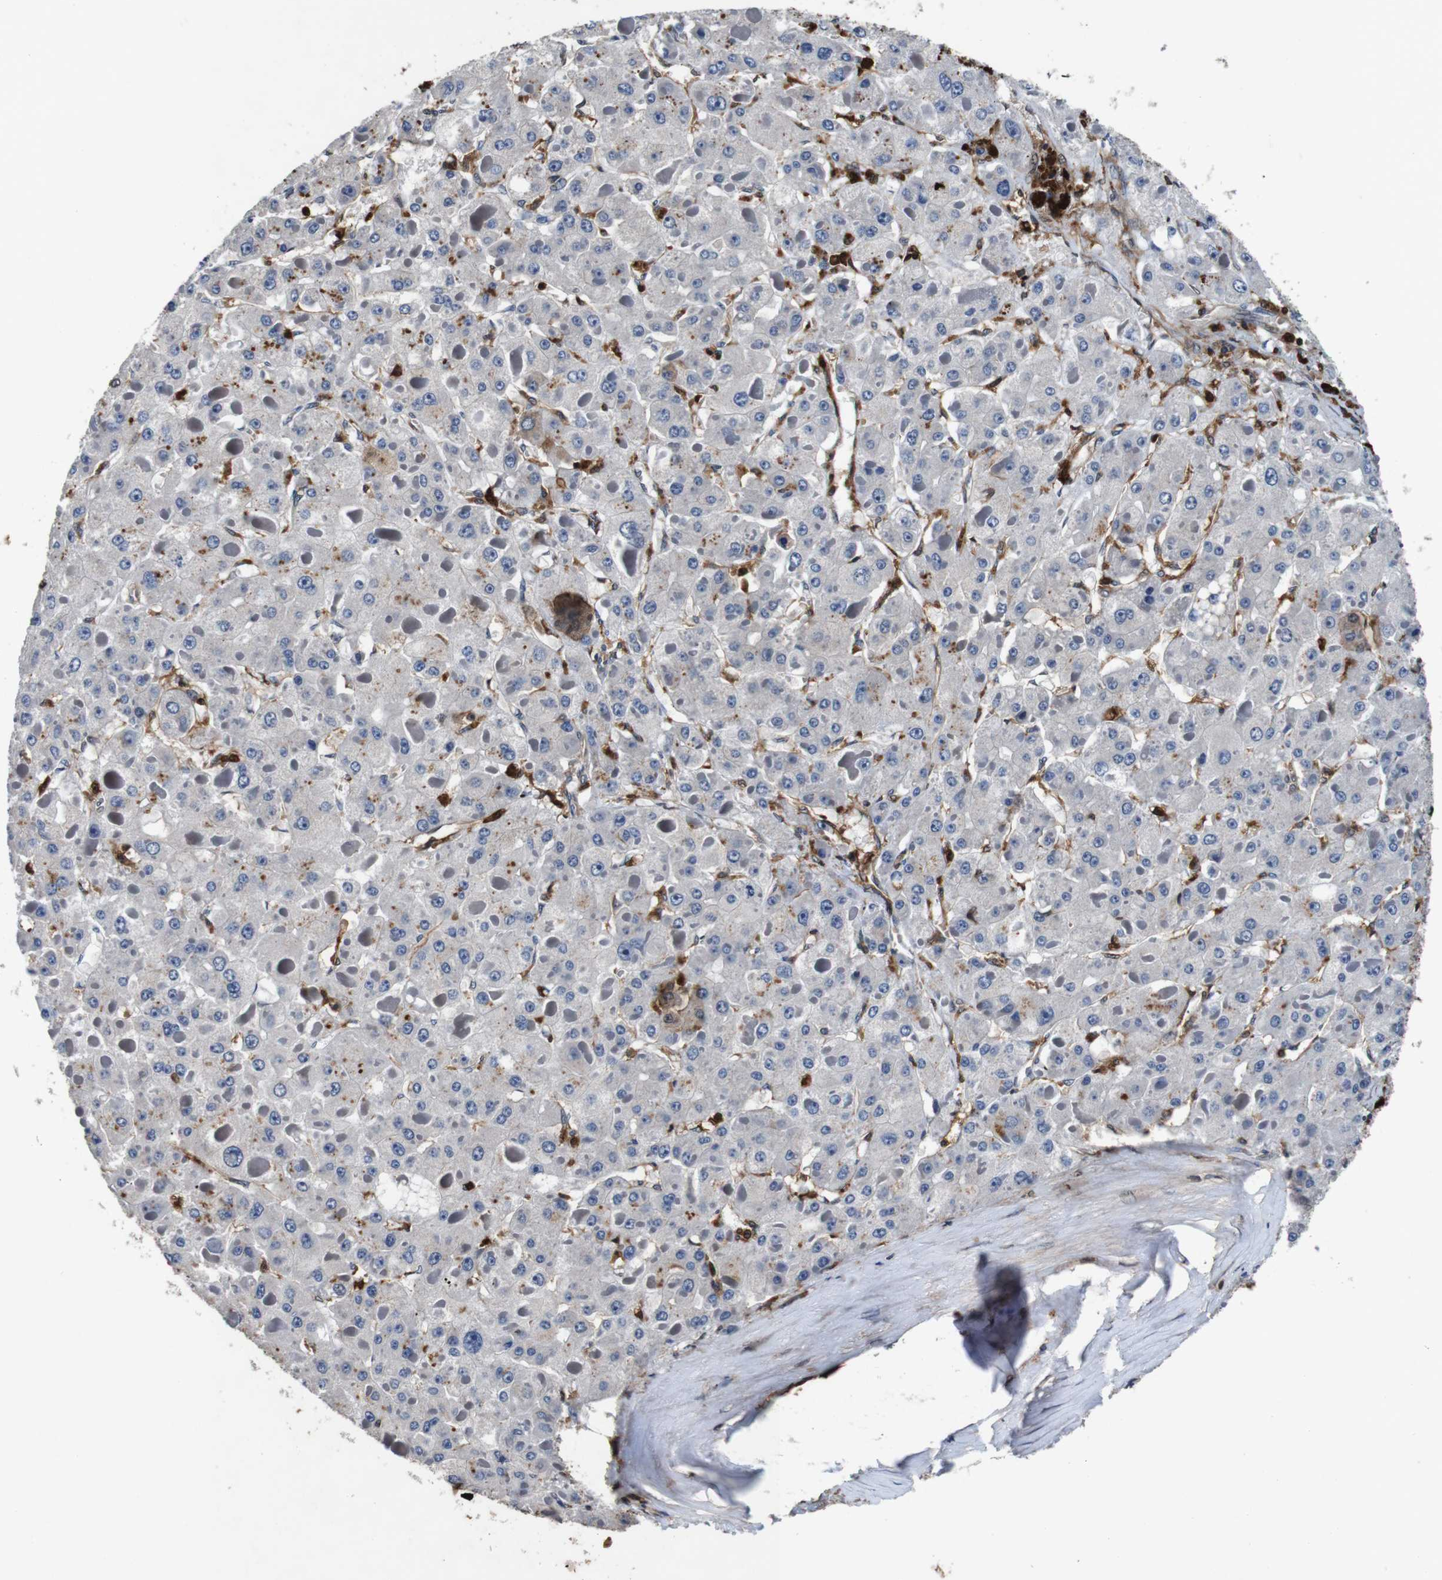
{"staining": {"intensity": "moderate", "quantity": "<25%", "location": "cytoplasmic/membranous"}, "tissue": "liver cancer", "cell_type": "Tumor cells", "image_type": "cancer", "snomed": [{"axis": "morphology", "description": "Carcinoma, Hepatocellular, NOS"}, {"axis": "topography", "description": "Liver"}], "caption": "A brown stain labels moderate cytoplasmic/membranous expression of a protein in liver cancer (hepatocellular carcinoma) tumor cells.", "gene": "ANXA1", "patient": {"sex": "female", "age": 73}}